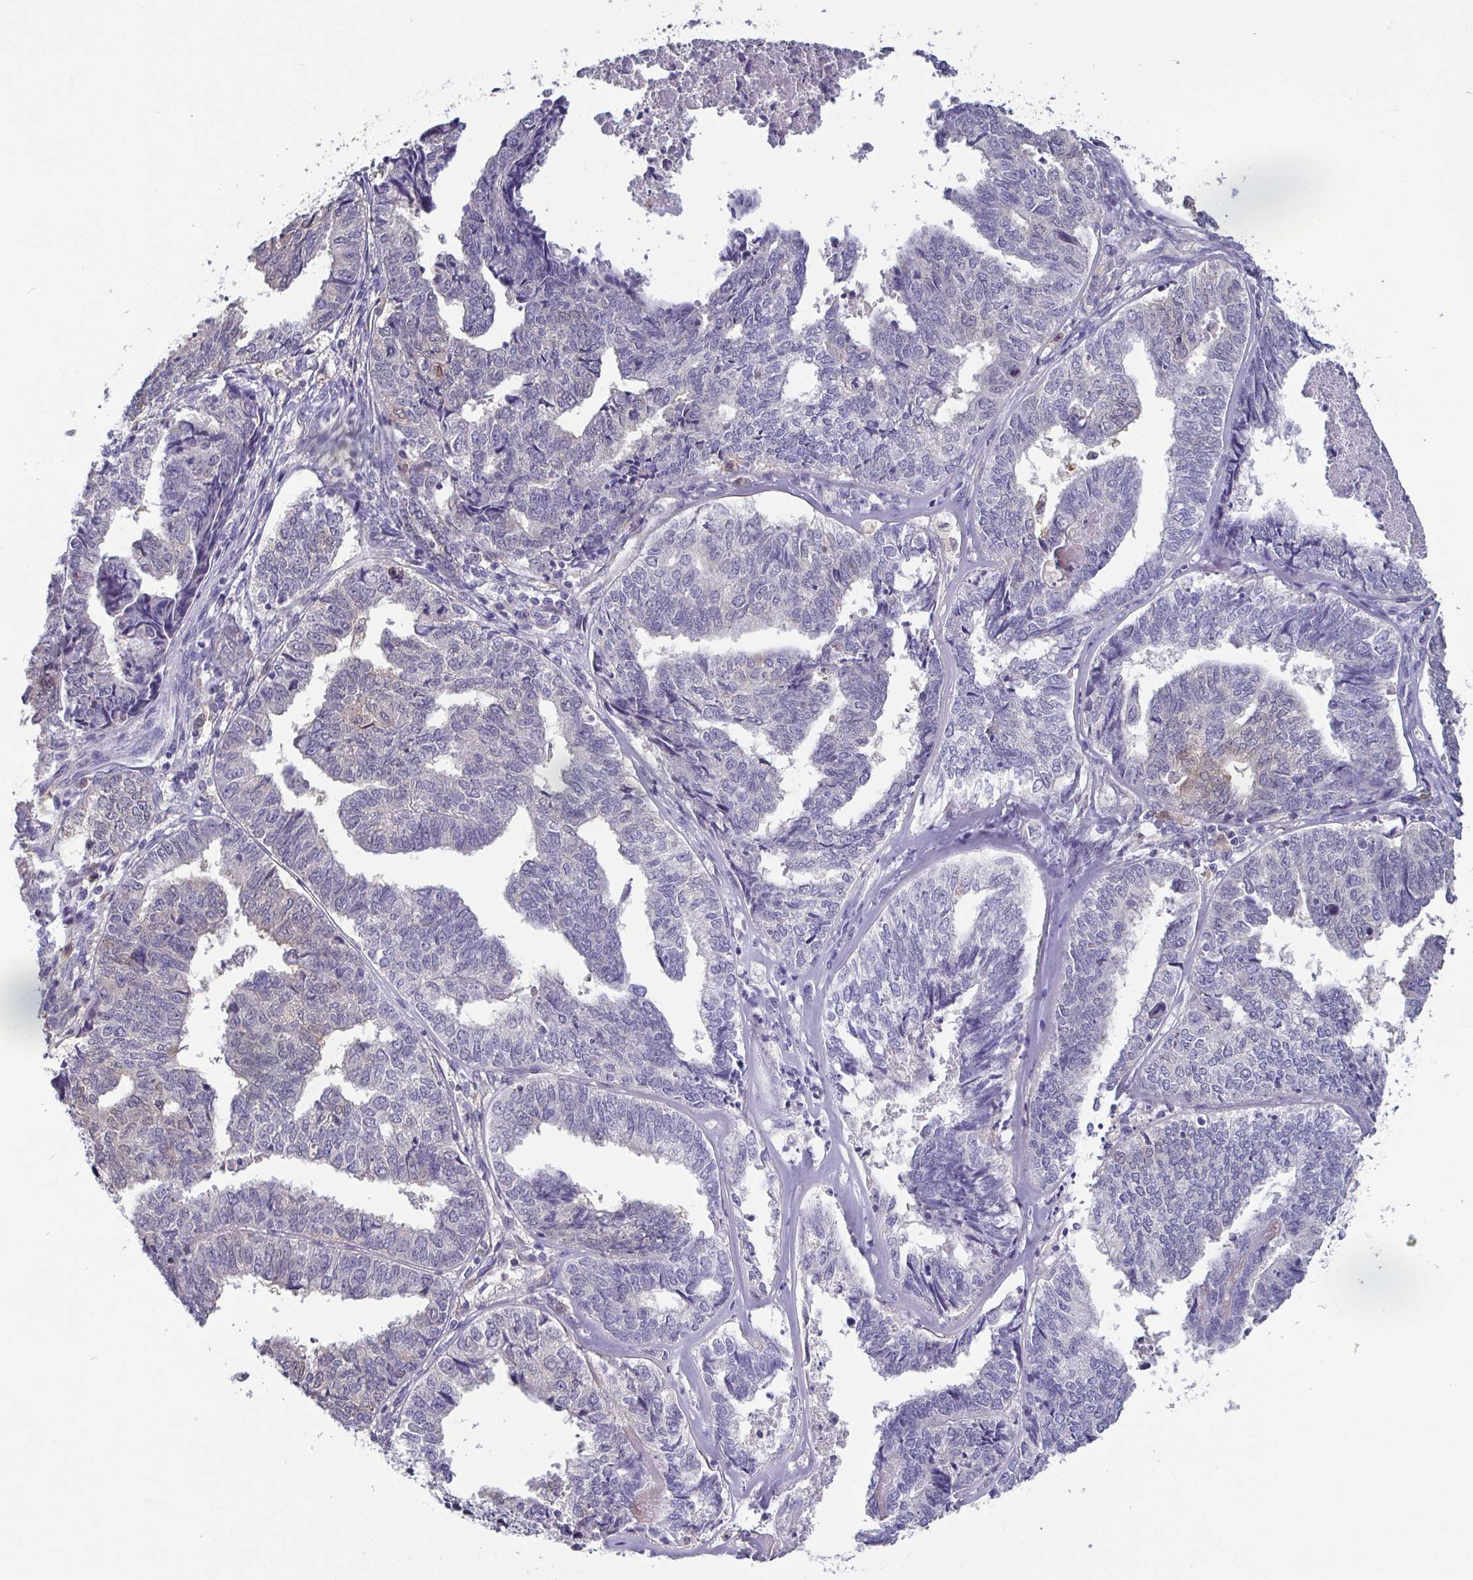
{"staining": {"intensity": "negative", "quantity": "none", "location": "none"}, "tissue": "endometrial cancer", "cell_type": "Tumor cells", "image_type": "cancer", "snomed": [{"axis": "morphology", "description": "Adenocarcinoma, NOS"}, {"axis": "topography", "description": "Endometrium"}], "caption": "Protein analysis of endometrial cancer (adenocarcinoma) displays no significant positivity in tumor cells. The staining was performed using DAB (3,3'-diaminobenzidine) to visualize the protein expression in brown, while the nuclei were stained in blue with hematoxylin (Magnification: 20x).", "gene": "IDH1", "patient": {"sex": "female", "age": 73}}